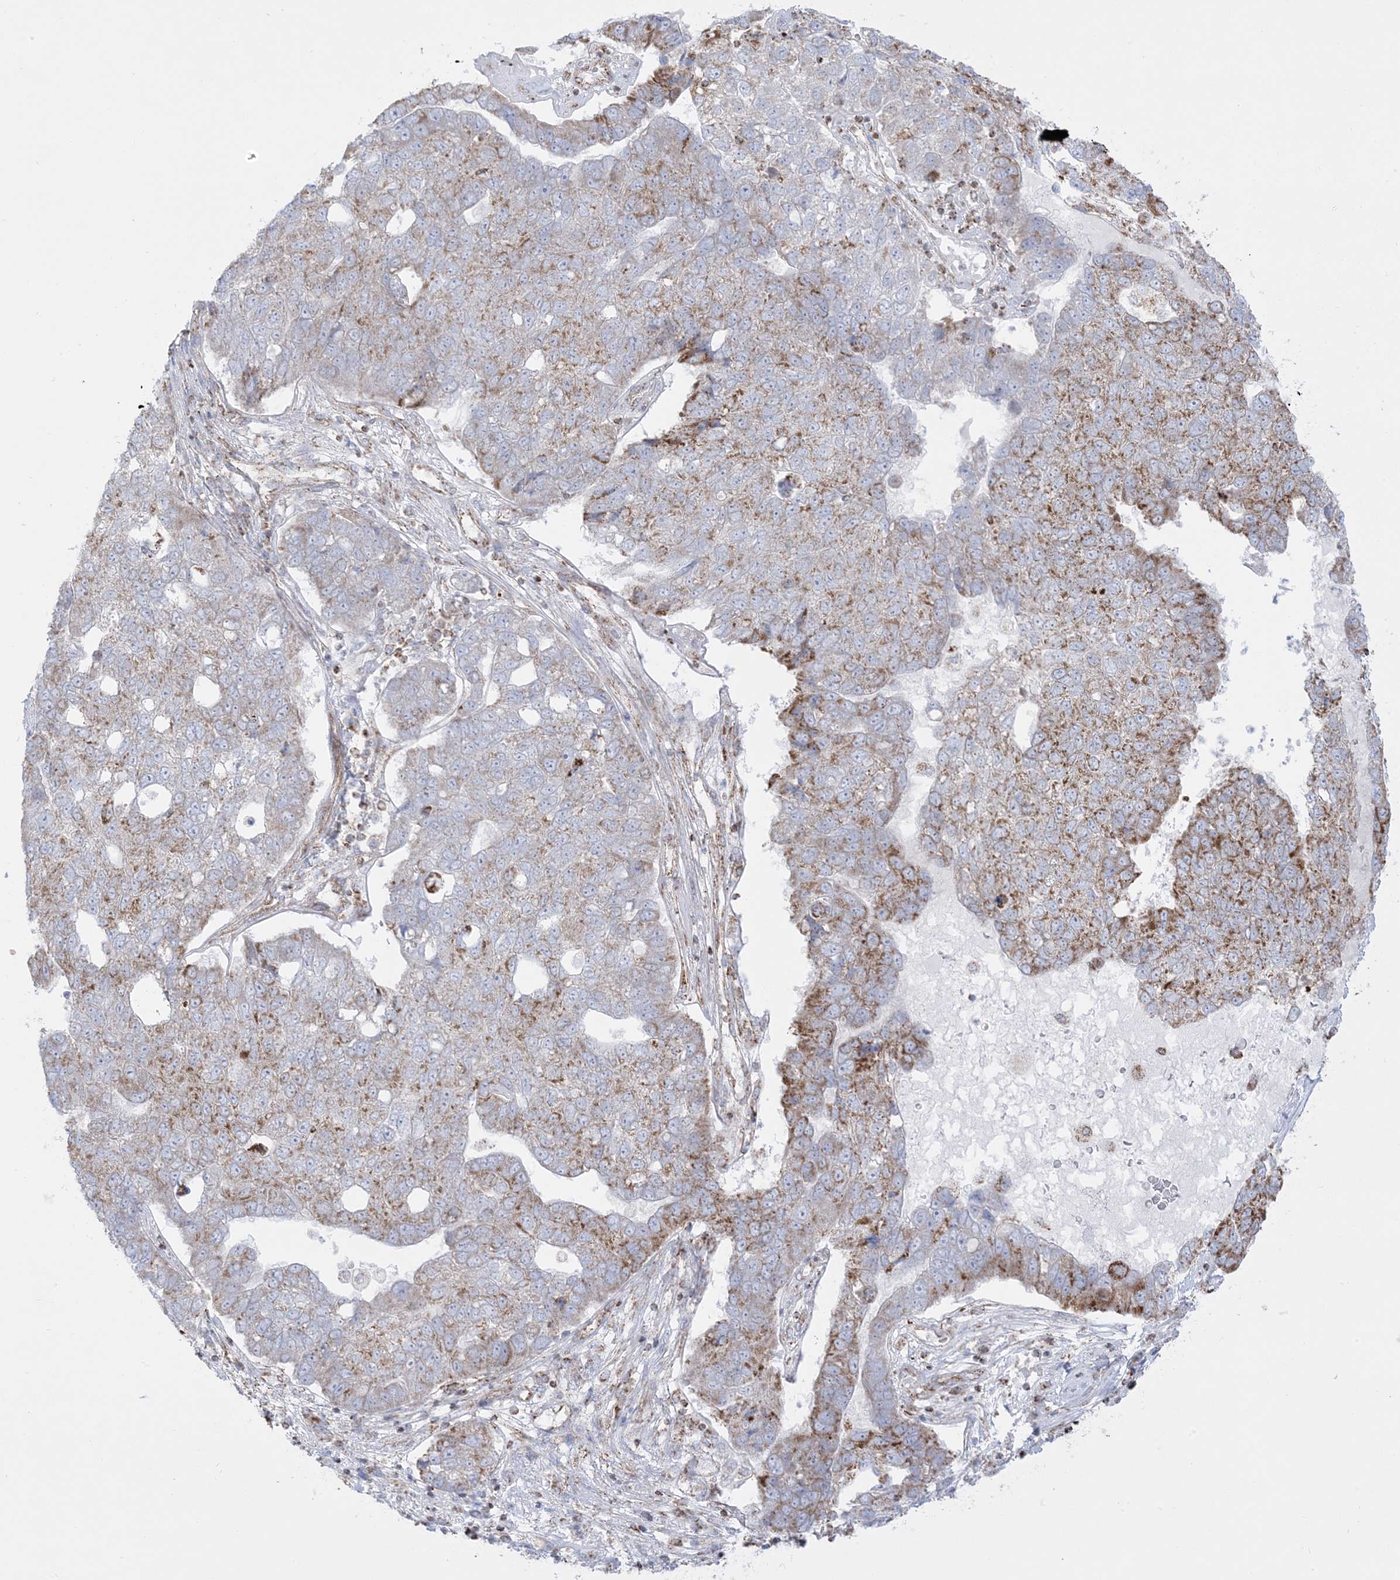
{"staining": {"intensity": "moderate", "quantity": "<25%", "location": "cytoplasmic/membranous"}, "tissue": "pancreatic cancer", "cell_type": "Tumor cells", "image_type": "cancer", "snomed": [{"axis": "morphology", "description": "Adenocarcinoma, NOS"}, {"axis": "topography", "description": "Pancreas"}], "caption": "The micrograph shows staining of pancreatic adenocarcinoma, revealing moderate cytoplasmic/membranous protein staining (brown color) within tumor cells.", "gene": "MRPS36", "patient": {"sex": "female", "age": 61}}